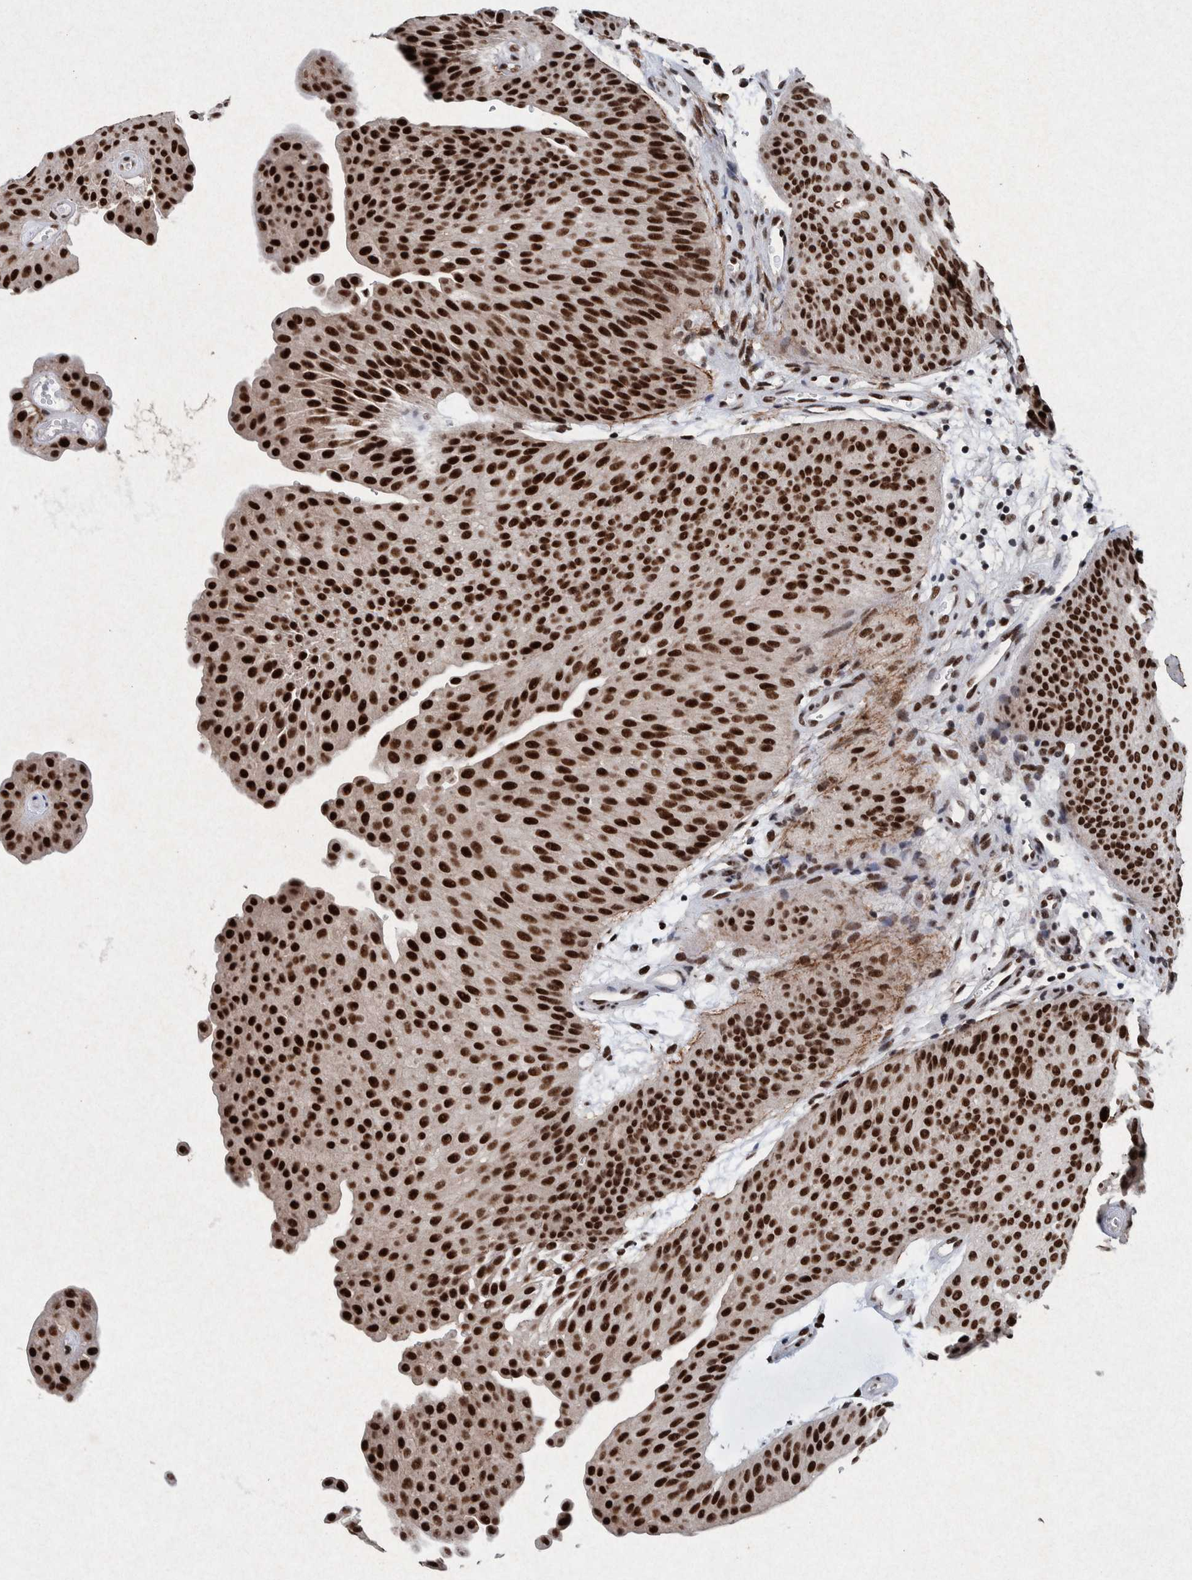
{"staining": {"intensity": "strong", "quantity": ">75%", "location": "nuclear"}, "tissue": "urothelial cancer", "cell_type": "Tumor cells", "image_type": "cancer", "snomed": [{"axis": "morphology", "description": "Urothelial carcinoma, Low grade"}, {"axis": "topography", "description": "Urinary bladder"}], "caption": "DAB immunohistochemical staining of urothelial cancer reveals strong nuclear protein positivity in about >75% of tumor cells. The protein of interest is stained brown, and the nuclei are stained in blue (DAB (3,3'-diaminobenzidine) IHC with brightfield microscopy, high magnification).", "gene": "TAF10", "patient": {"sex": "female", "age": 60}}